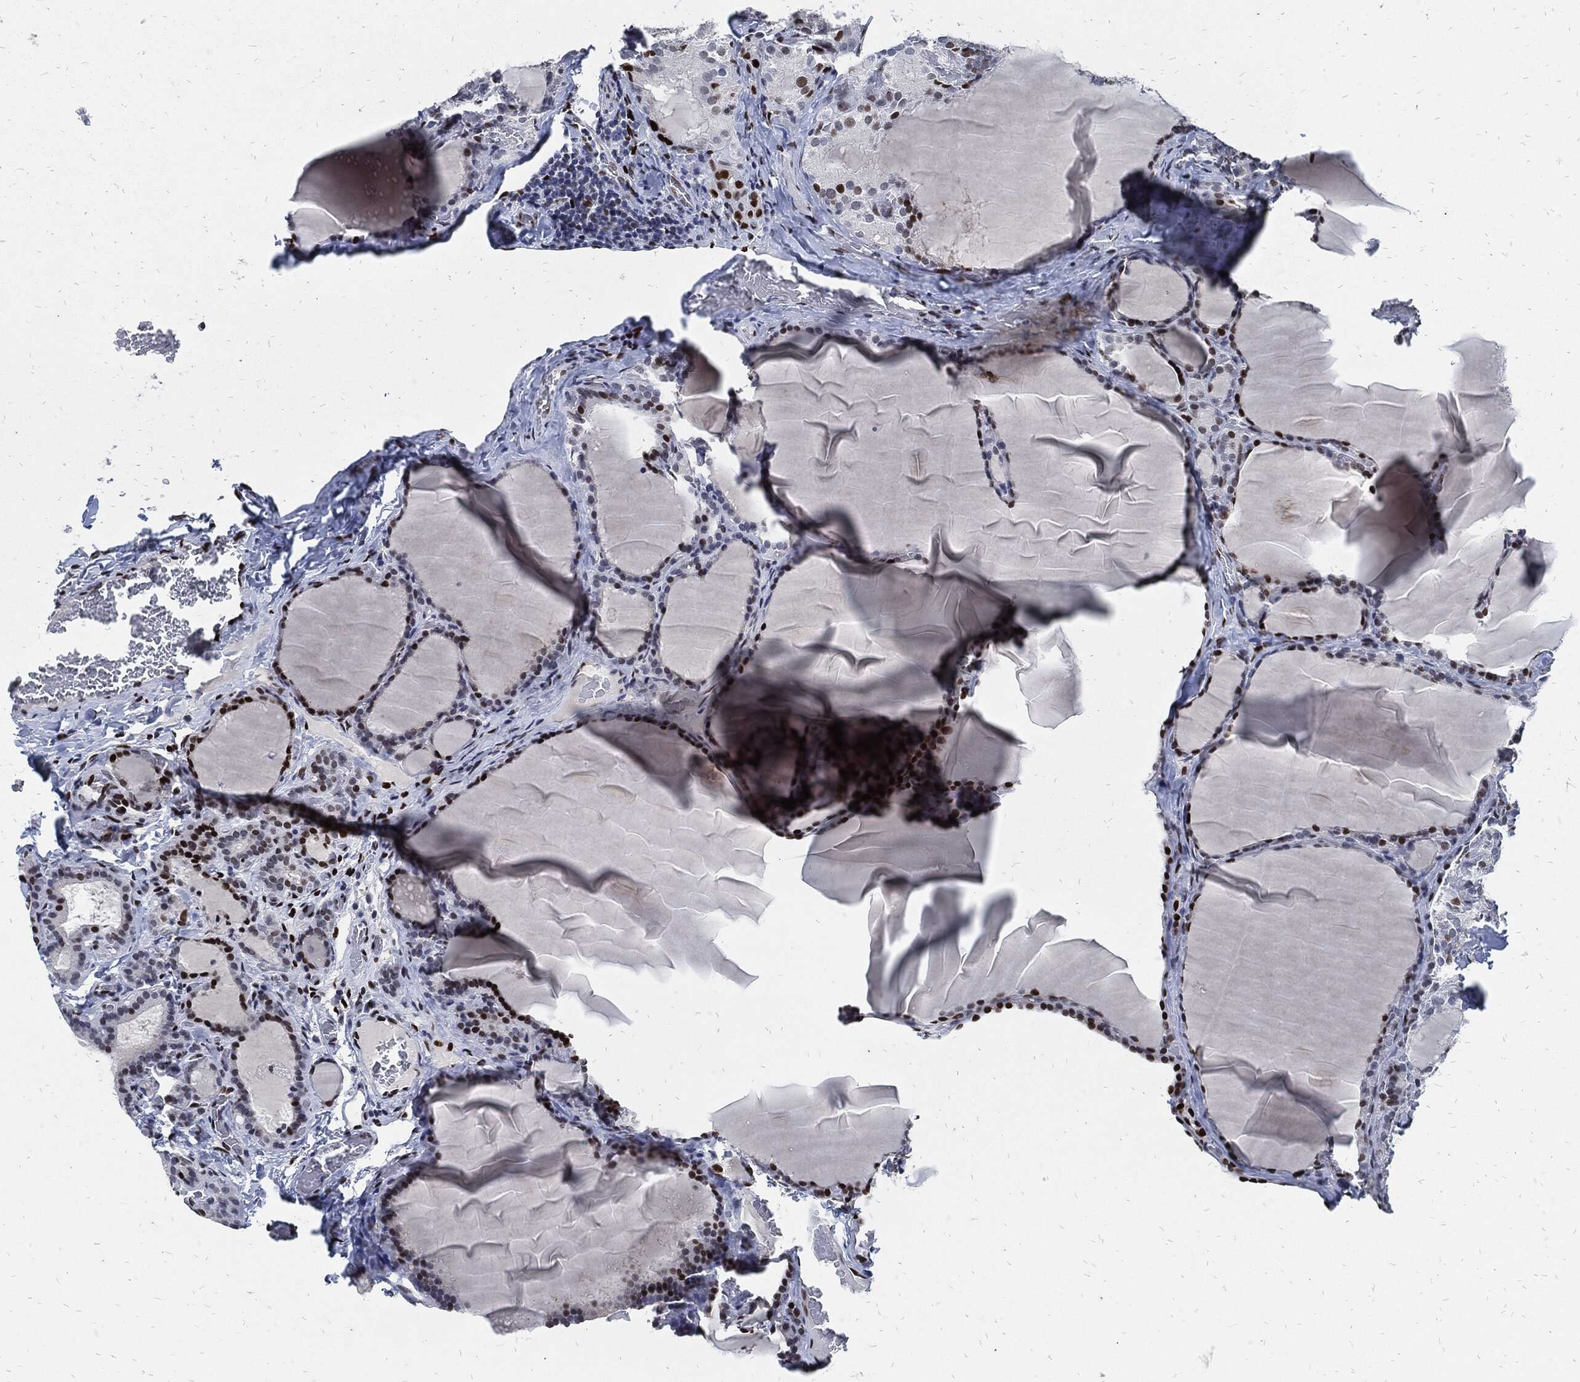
{"staining": {"intensity": "strong", "quantity": "25%-75%", "location": "nuclear"}, "tissue": "thyroid gland", "cell_type": "Glandular cells", "image_type": "normal", "snomed": [{"axis": "morphology", "description": "Normal tissue, NOS"}, {"axis": "morphology", "description": "Hyperplasia, NOS"}, {"axis": "topography", "description": "Thyroid gland"}], "caption": "IHC of unremarkable human thyroid gland shows high levels of strong nuclear positivity in approximately 25%-75% of glandular cells.", "gene": "JUN", "patient": {"sex": "female", "age": 27}}